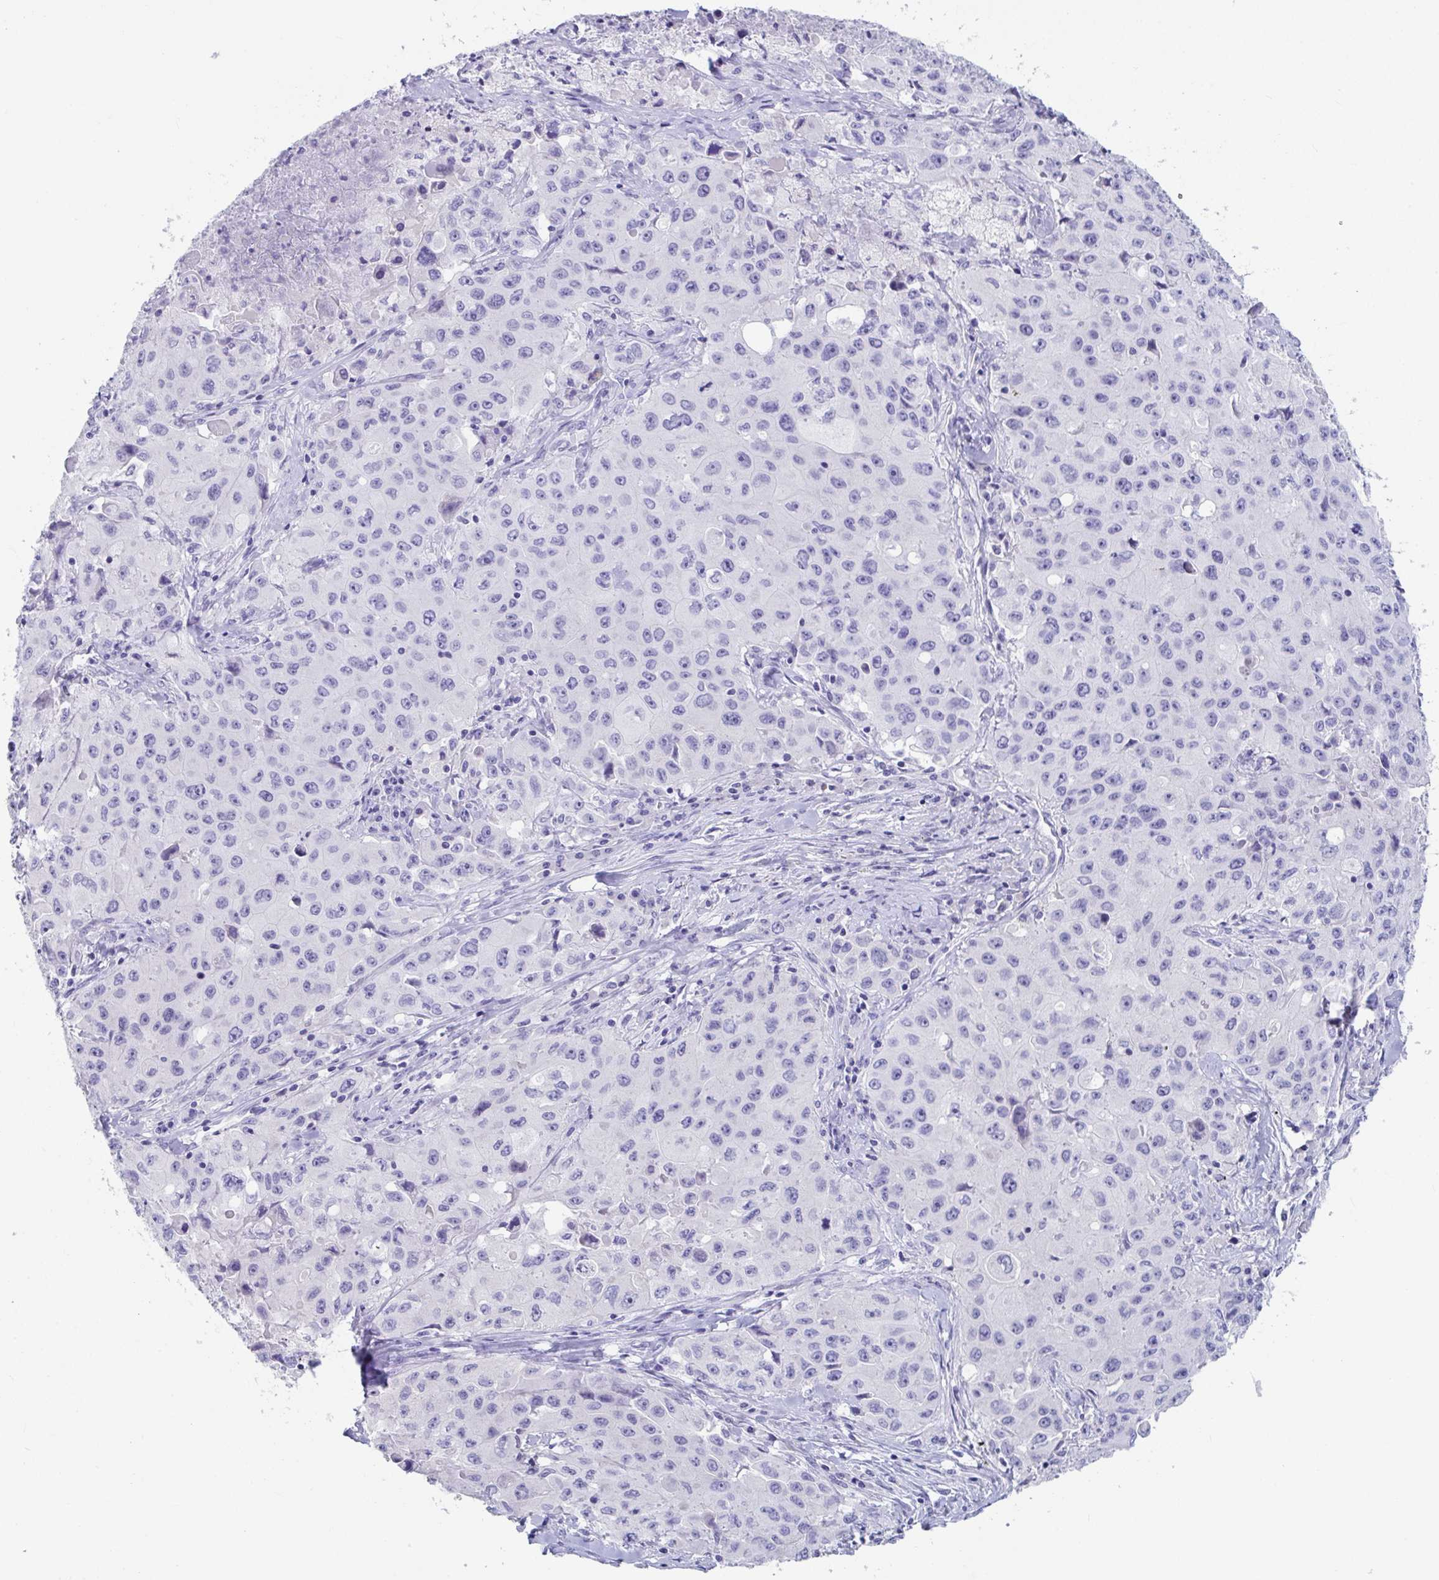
{"staining": {"intensity": "negative", "quantity": "none", "location": "none"}, "tissue": "lung cancer", "cell_type": "Tumor cells", "image_type": "cancer", "snomed": [{"axis": "morphology", "description": "Squamous cell carcinoma, NOS"}, {"axis": "topography", "description": "Lung"}], "caption": "A high-resolution image shows immunohistochemistry staining of lung cancer (squamous cell carcinoma), which displays no significant staining in tumor cells.", "gene": "PLA2G1B", "patient": {"sex": "male", "age": 63}}